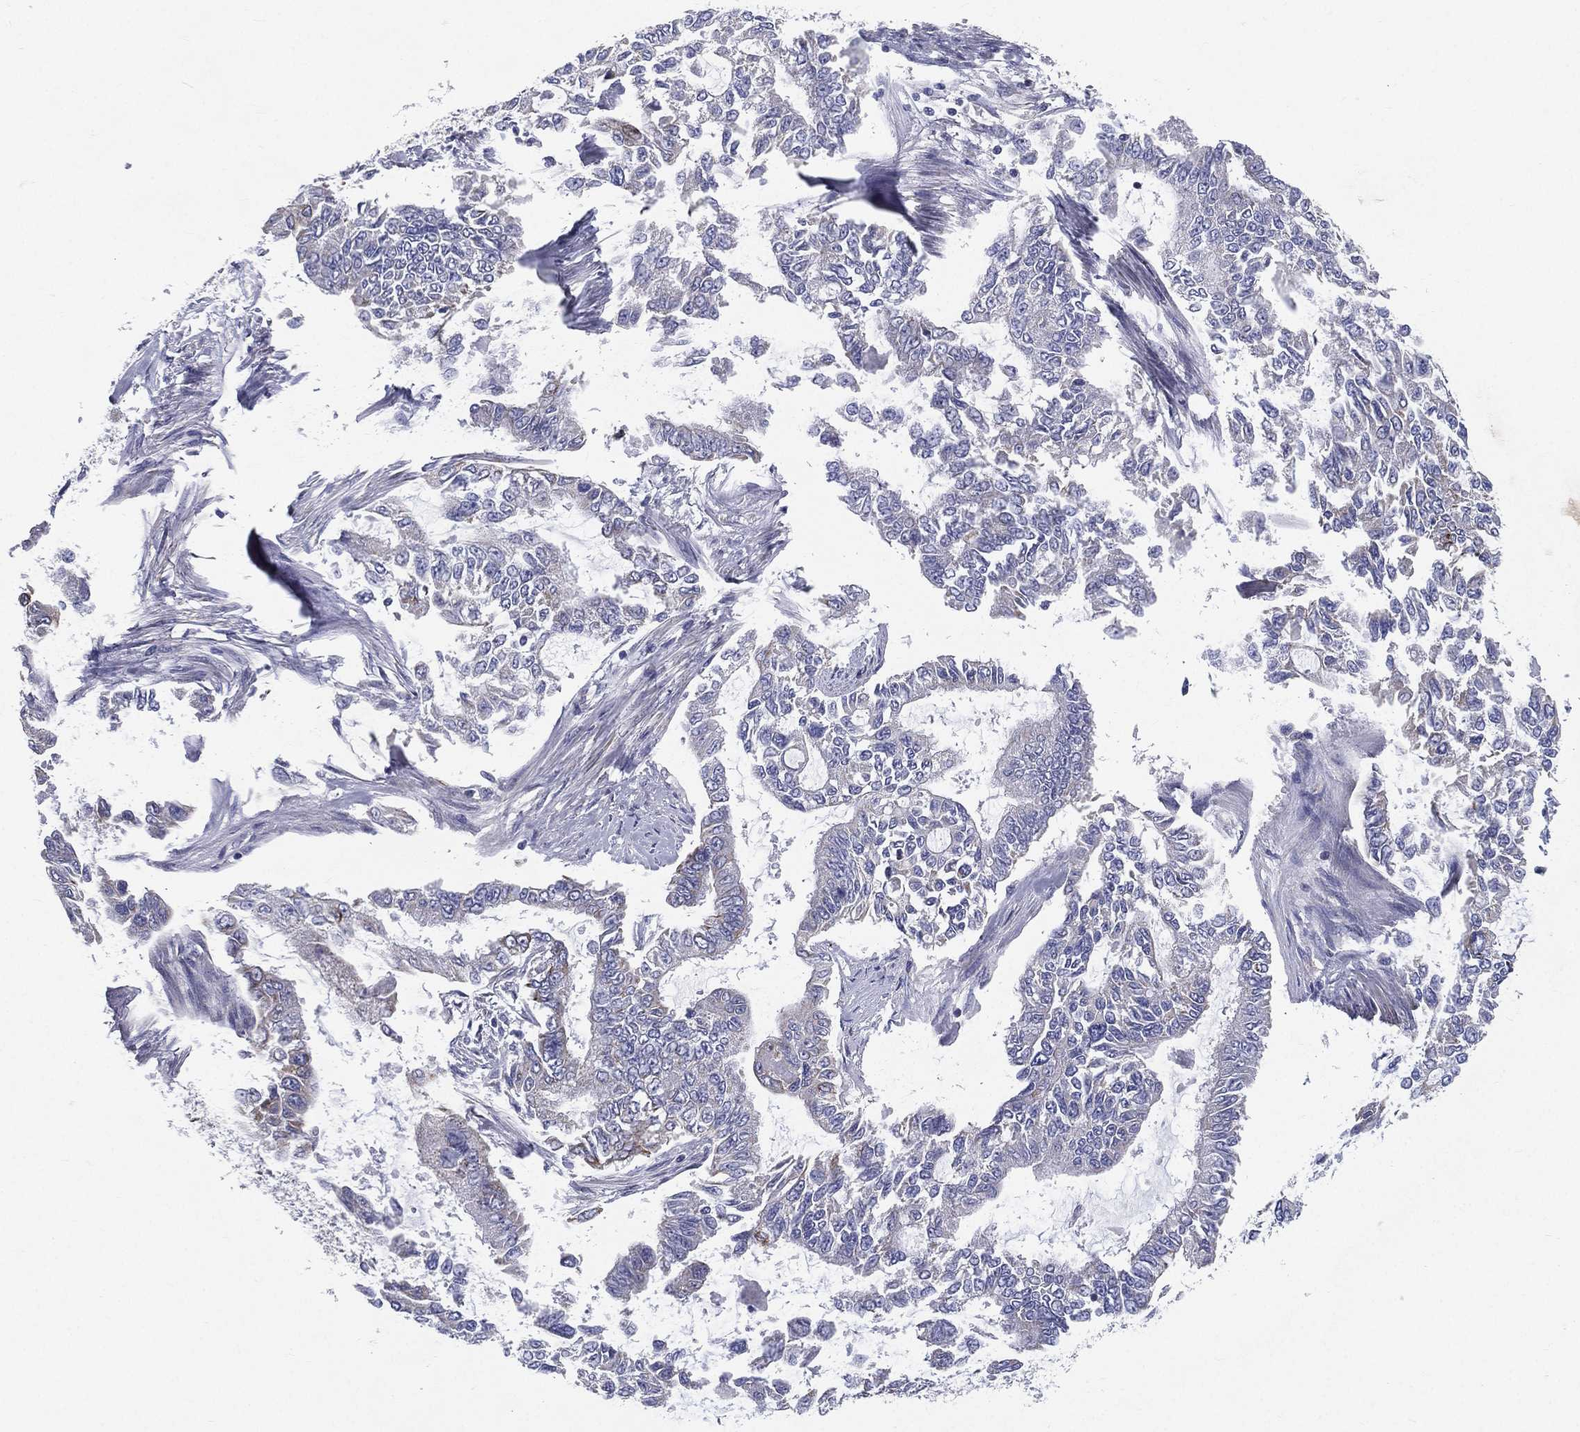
{"staining": {"intensity": "weak", "quantity": "<25%", "location": "cytoplasmic/membranous"}, "tissue": "endometrial cancer", "cell_type": "Tumor cells", "image_type": "cancer", "snomed": [{"axis": "morphology", "description": "Adenocarcinoma, NOS"}, {"axis": "topography", "description": "Uterus"}], "caption": "Immunohistochemistry image of neoplastic tissue: human adenocarcinoma (endometrial) stained with DAB reveals no significant protein expression in tumor cells.", "gene": "PWWP3A", "patient": {"sex": "female", "age": 59}}